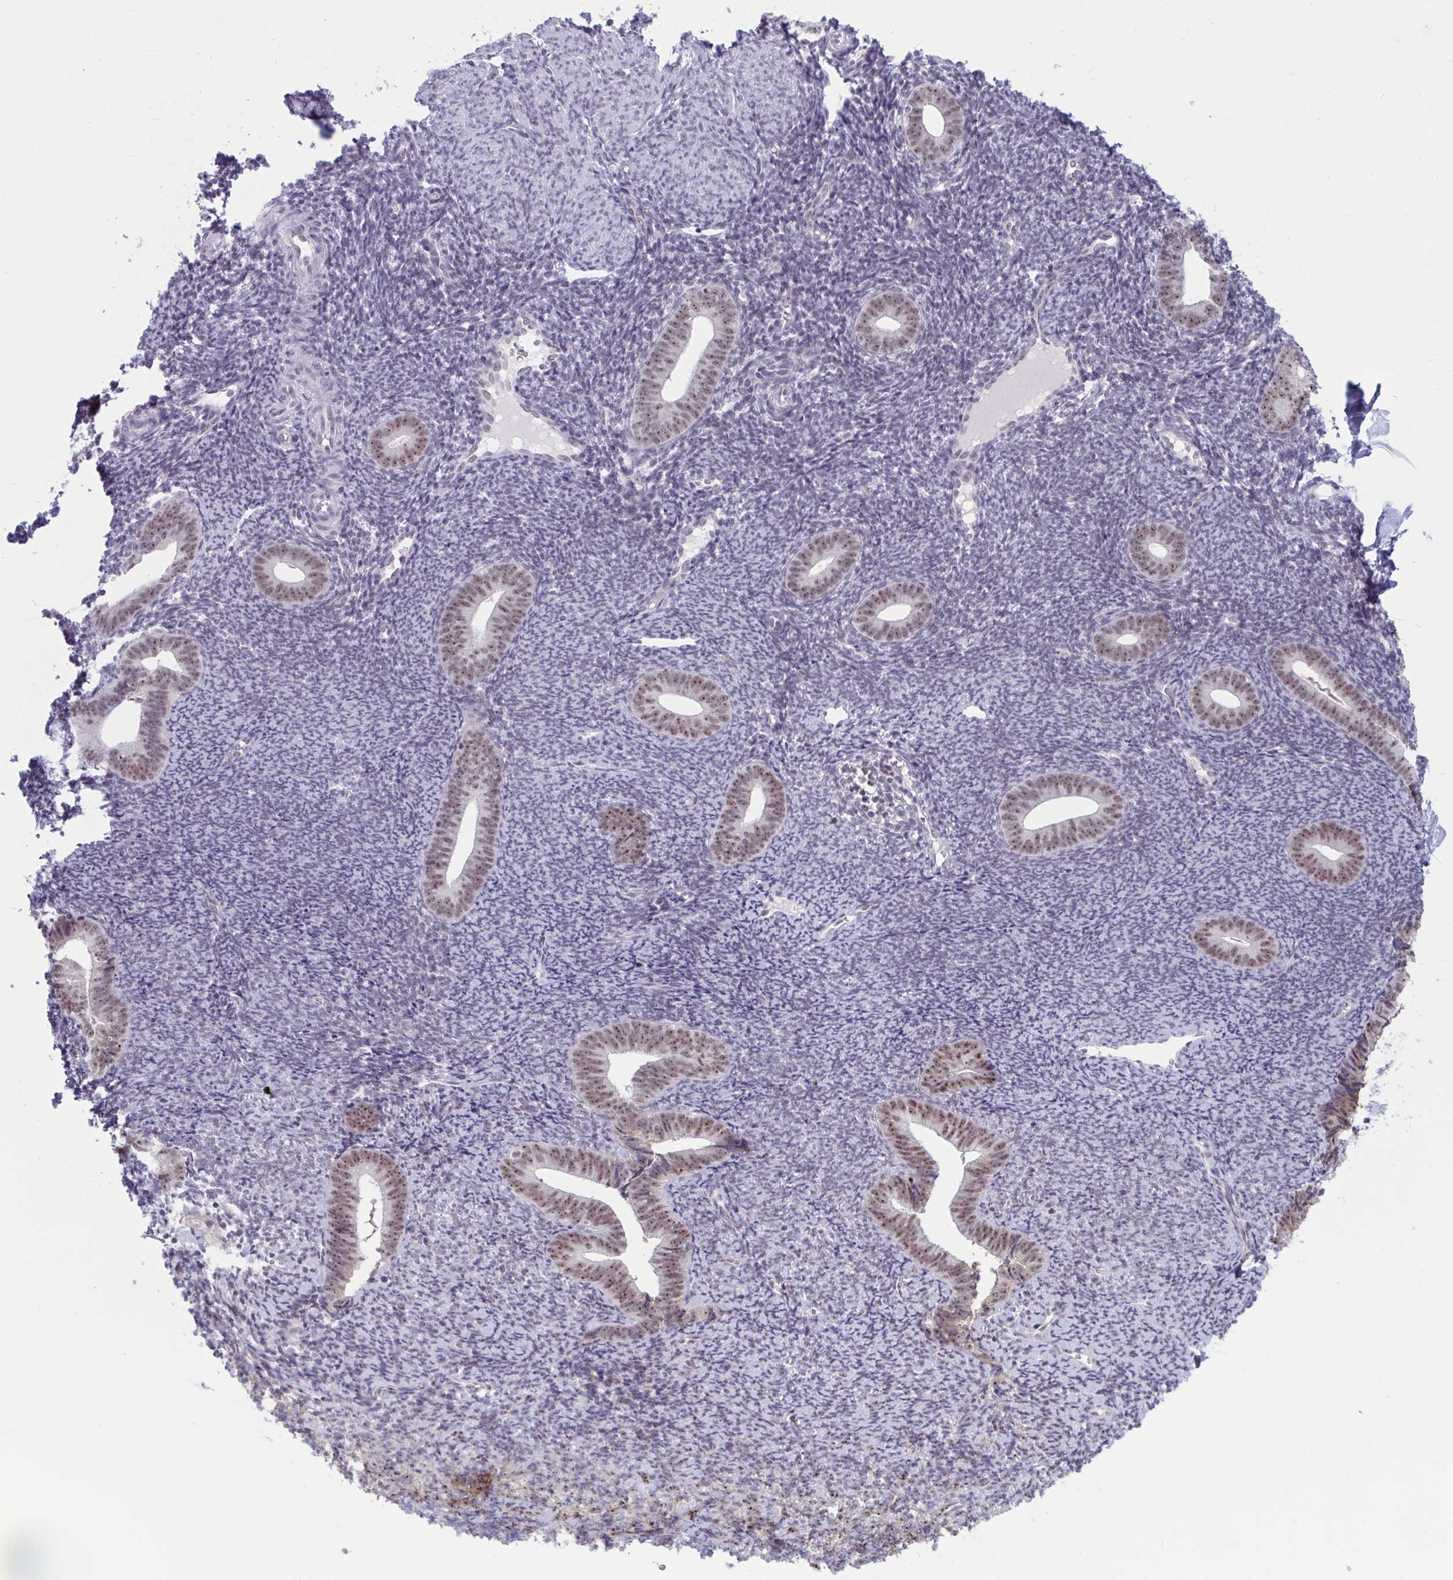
{"staining": {"intensity": "negative", "quantity": "none", "location": "none"}, "tissue": "endometrium", "cell_type": "Cells in endometrial stroma", "image_type": "normal", "snomed": [{"axis": "morphology", "description": "Normal tissue, NOS"}, {"axis": "topography", "description": "Endometrium"}], "caption": "Human endometrium stained for a protein using IHC exhibits no positivity in cells in endometrial stroma.", "gene": "TGM6", "patient": {"sex": "female", "age": 39}}